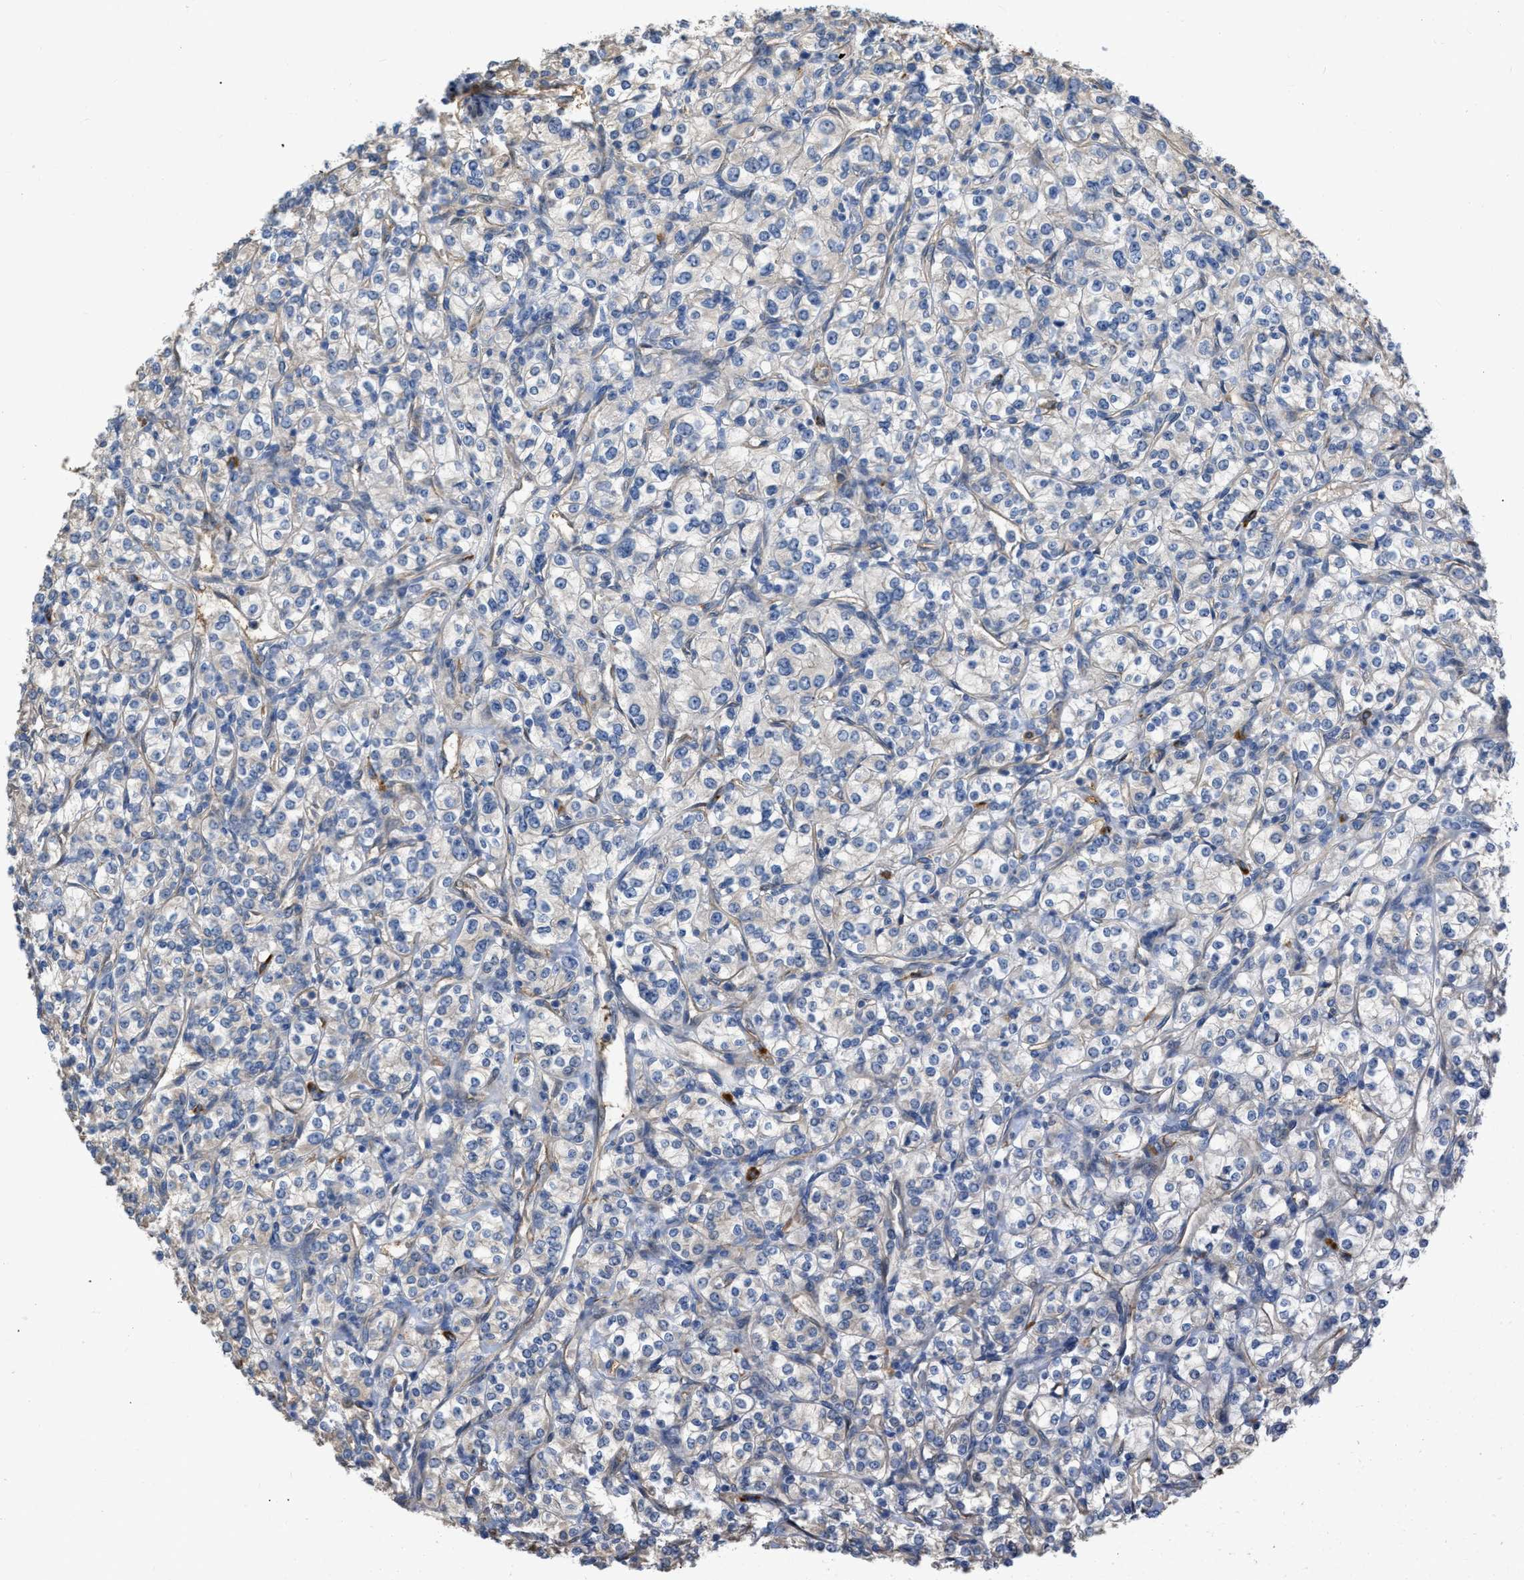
{"staining": {"intensity": "negative", "quantity": "none", "location": "none"}, "tissue": "renal cancer", "cell_type": "Tumor cells", "image_type": "cancer", "snomed": [{"axis": "morphology", "description": "Adenocarcinoma, NOS"}, {"axis": "topography", "description": "Kidney"}], "caption": "Immunohistochemistry histopathology image of renal cancer stained for a protein (brown), which shows no expression in tumor cells.", "gene": "SLC4A11", "patient": {"sex": "male", "age": 77}}